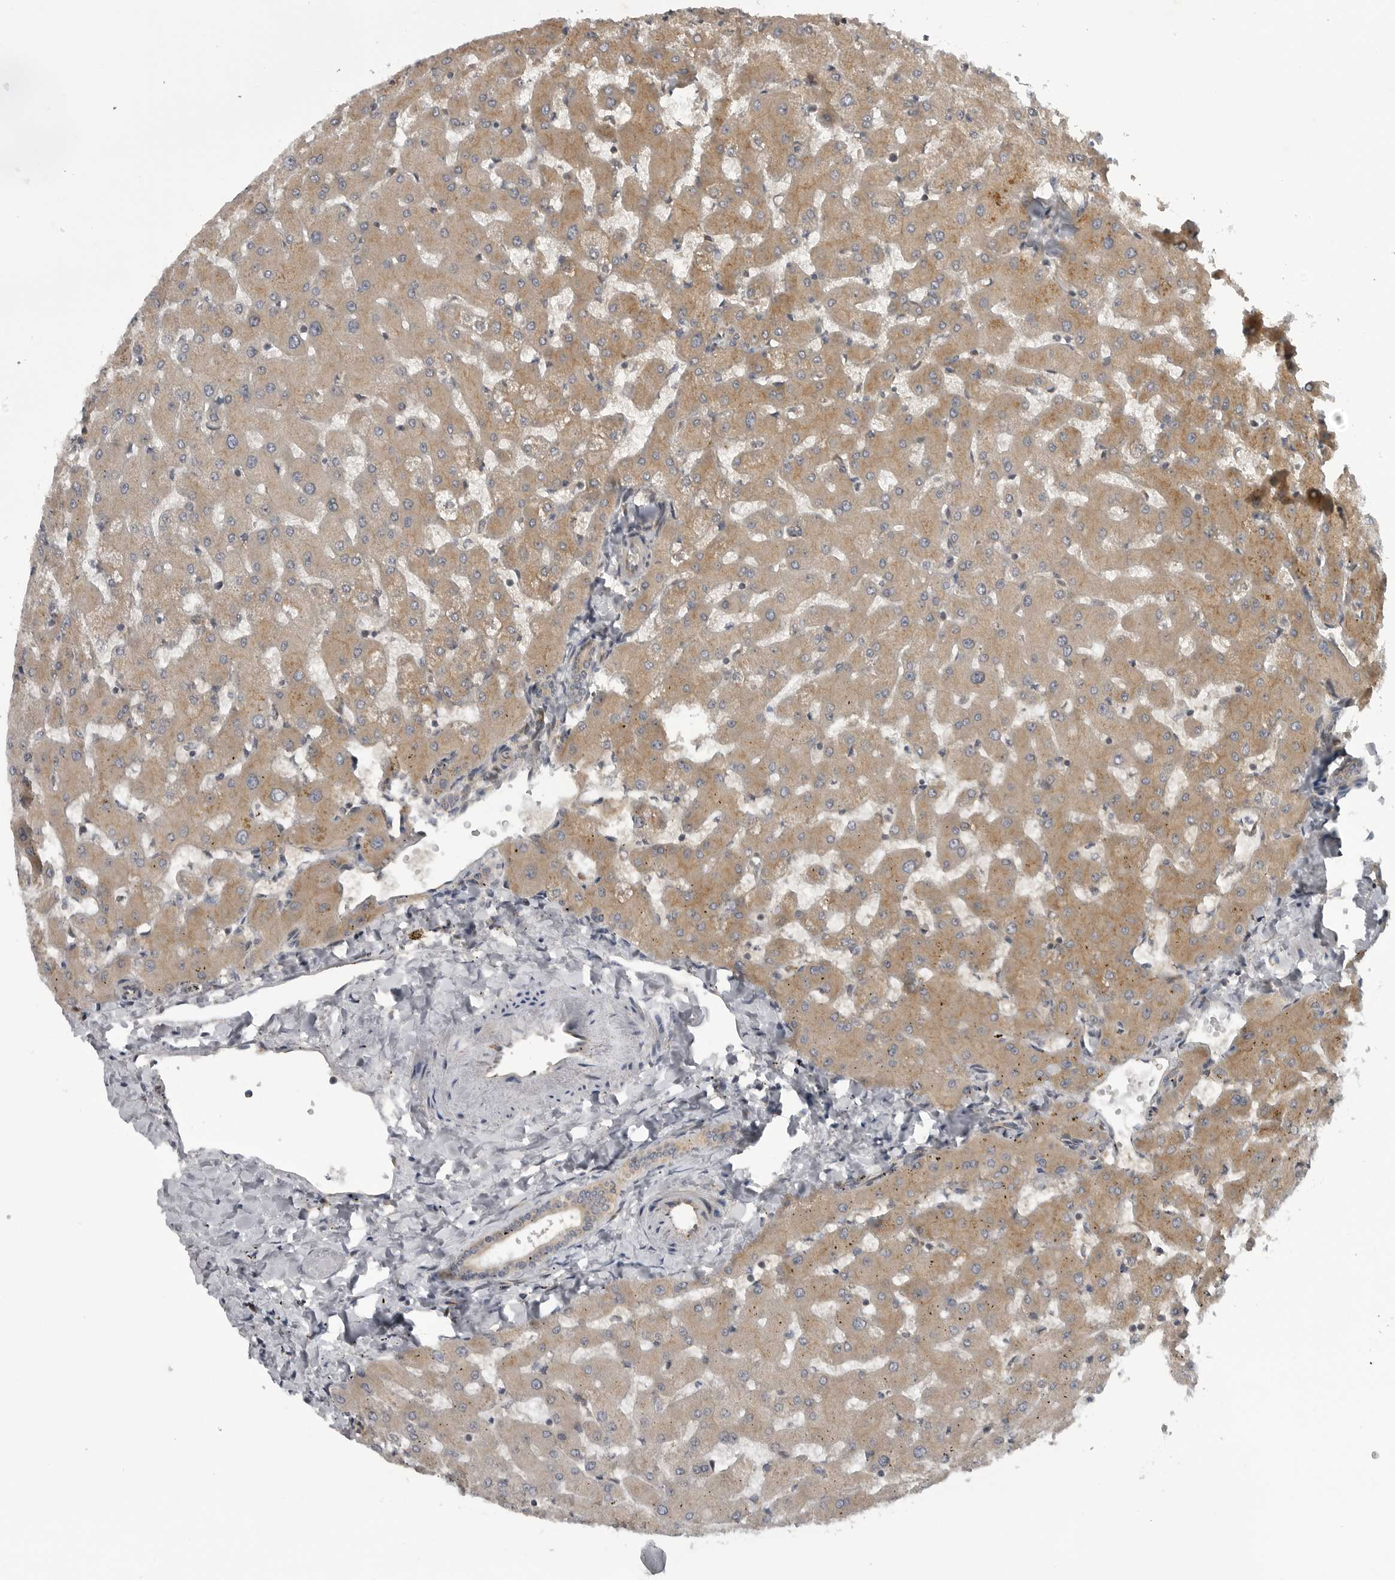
{"staining": {"intensity": "weak", "quantity": ">75%", "location": "cytoplasmic/membranous"}, "tissue": "liver", "cell_type": "Cholangiocytes", "image_type": "normal", "snomed": [{"axis": "morphology", "description": "Normal tissue, NOS"}, {"axis": "topography", "description": "Liver"}], "caption": "The histopathology image shows staining of unremarkable liver, revealing weak cytoplasmic/membranous protein positivity (brown color) within cholangiocytes.", "gene": "LRRC45", "patient": {"sex": "female", "age": 63}}